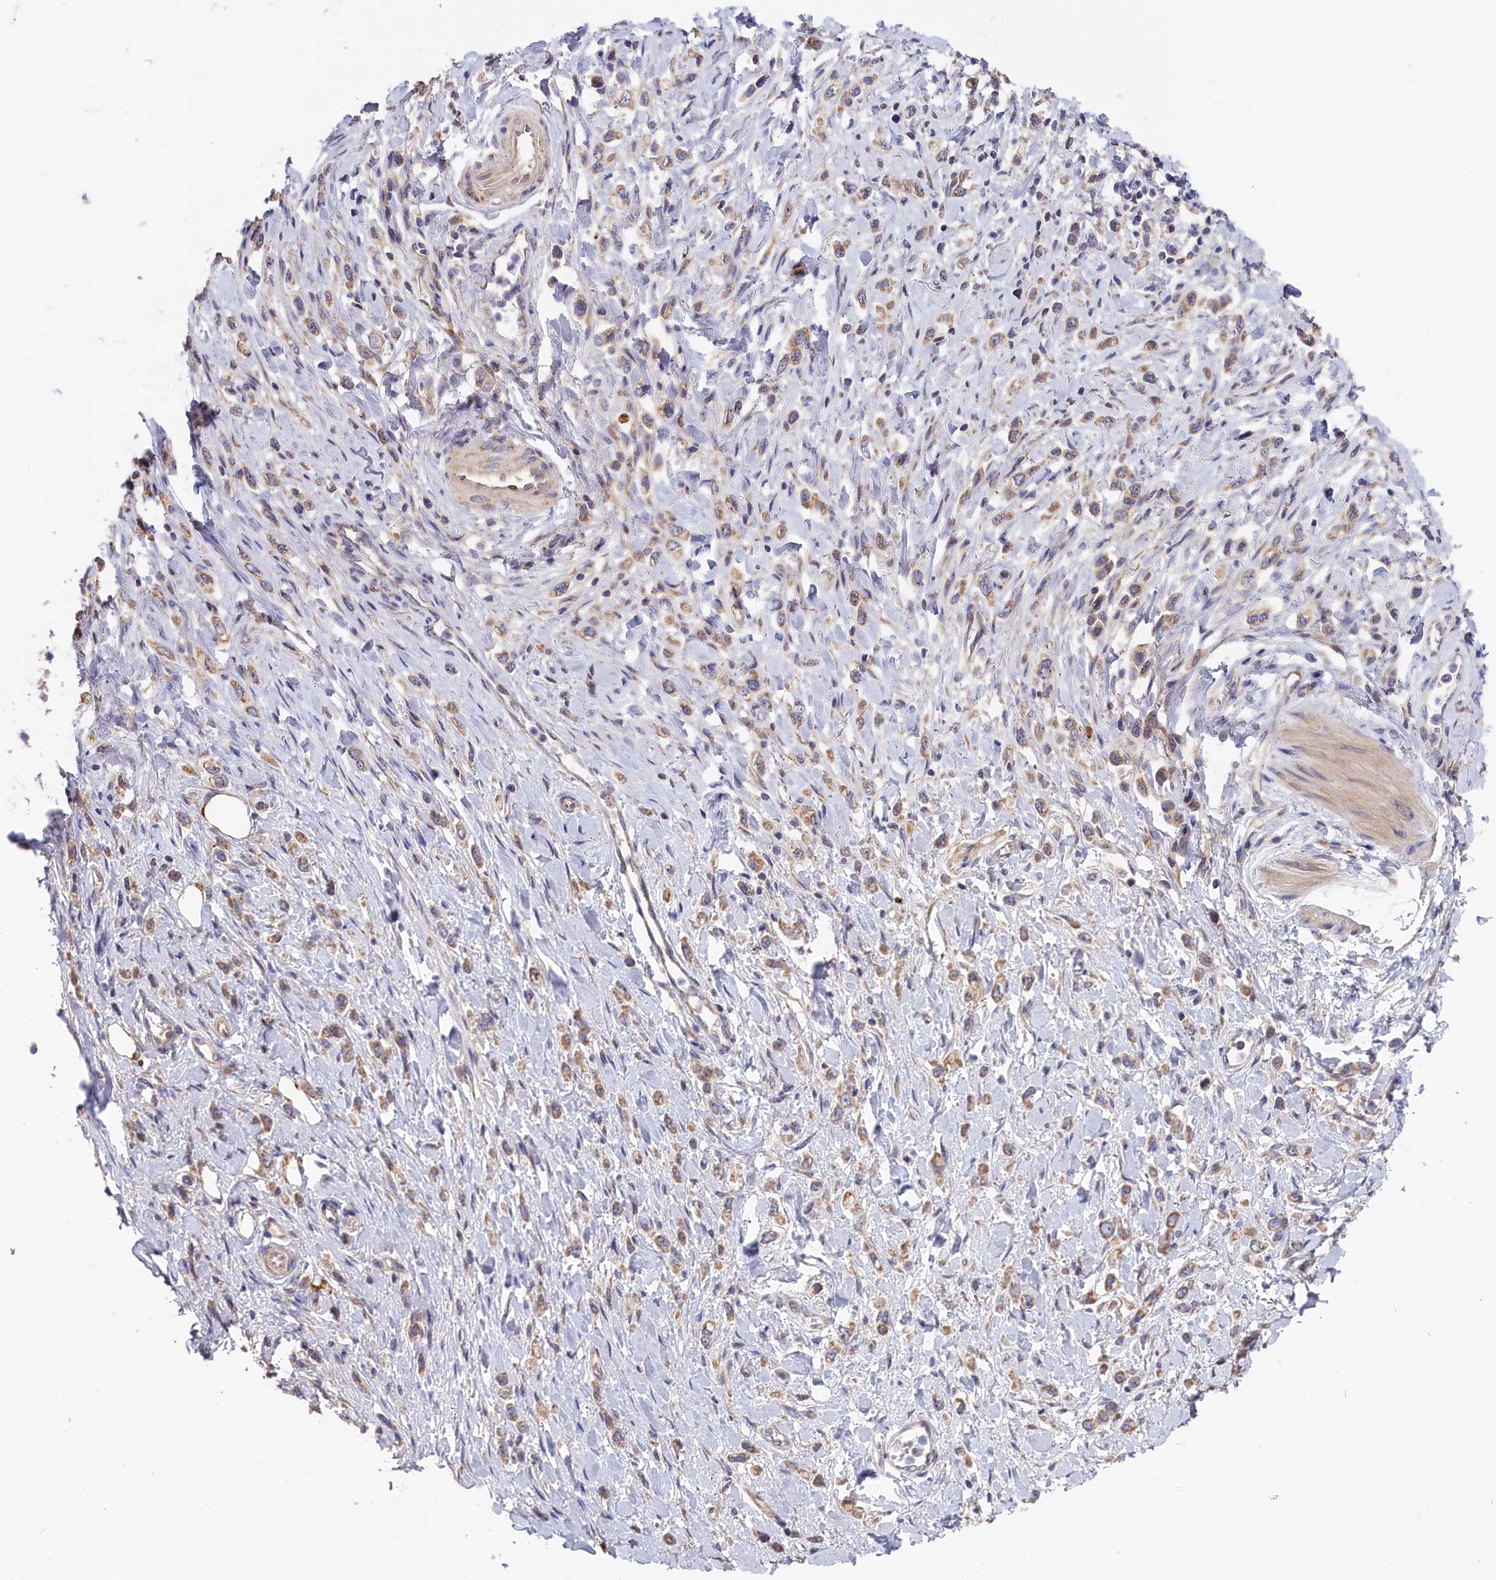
{"staining": {"intensity": "moderate", "quantity": ">75%", "location": "cytoplasmic/membranous"}, "tissue": "stomach cancer", "cell_type": "Tumor cells", "image_type": "cancer", "snomed": [{"axis": "morphology", "description": "Adenocarcinoma, NOS"}, {"axis": "topography", "description": "Stomach"}], "caption": "This is a histology image of immunohistochemistry staining of stomach cancer (adenocarcinoma), which shows moderate expression in the cytoplasmic/membranous of tumor cells.", "gene": "CEP44", "patient": {"sex": "female", "age": 65}}